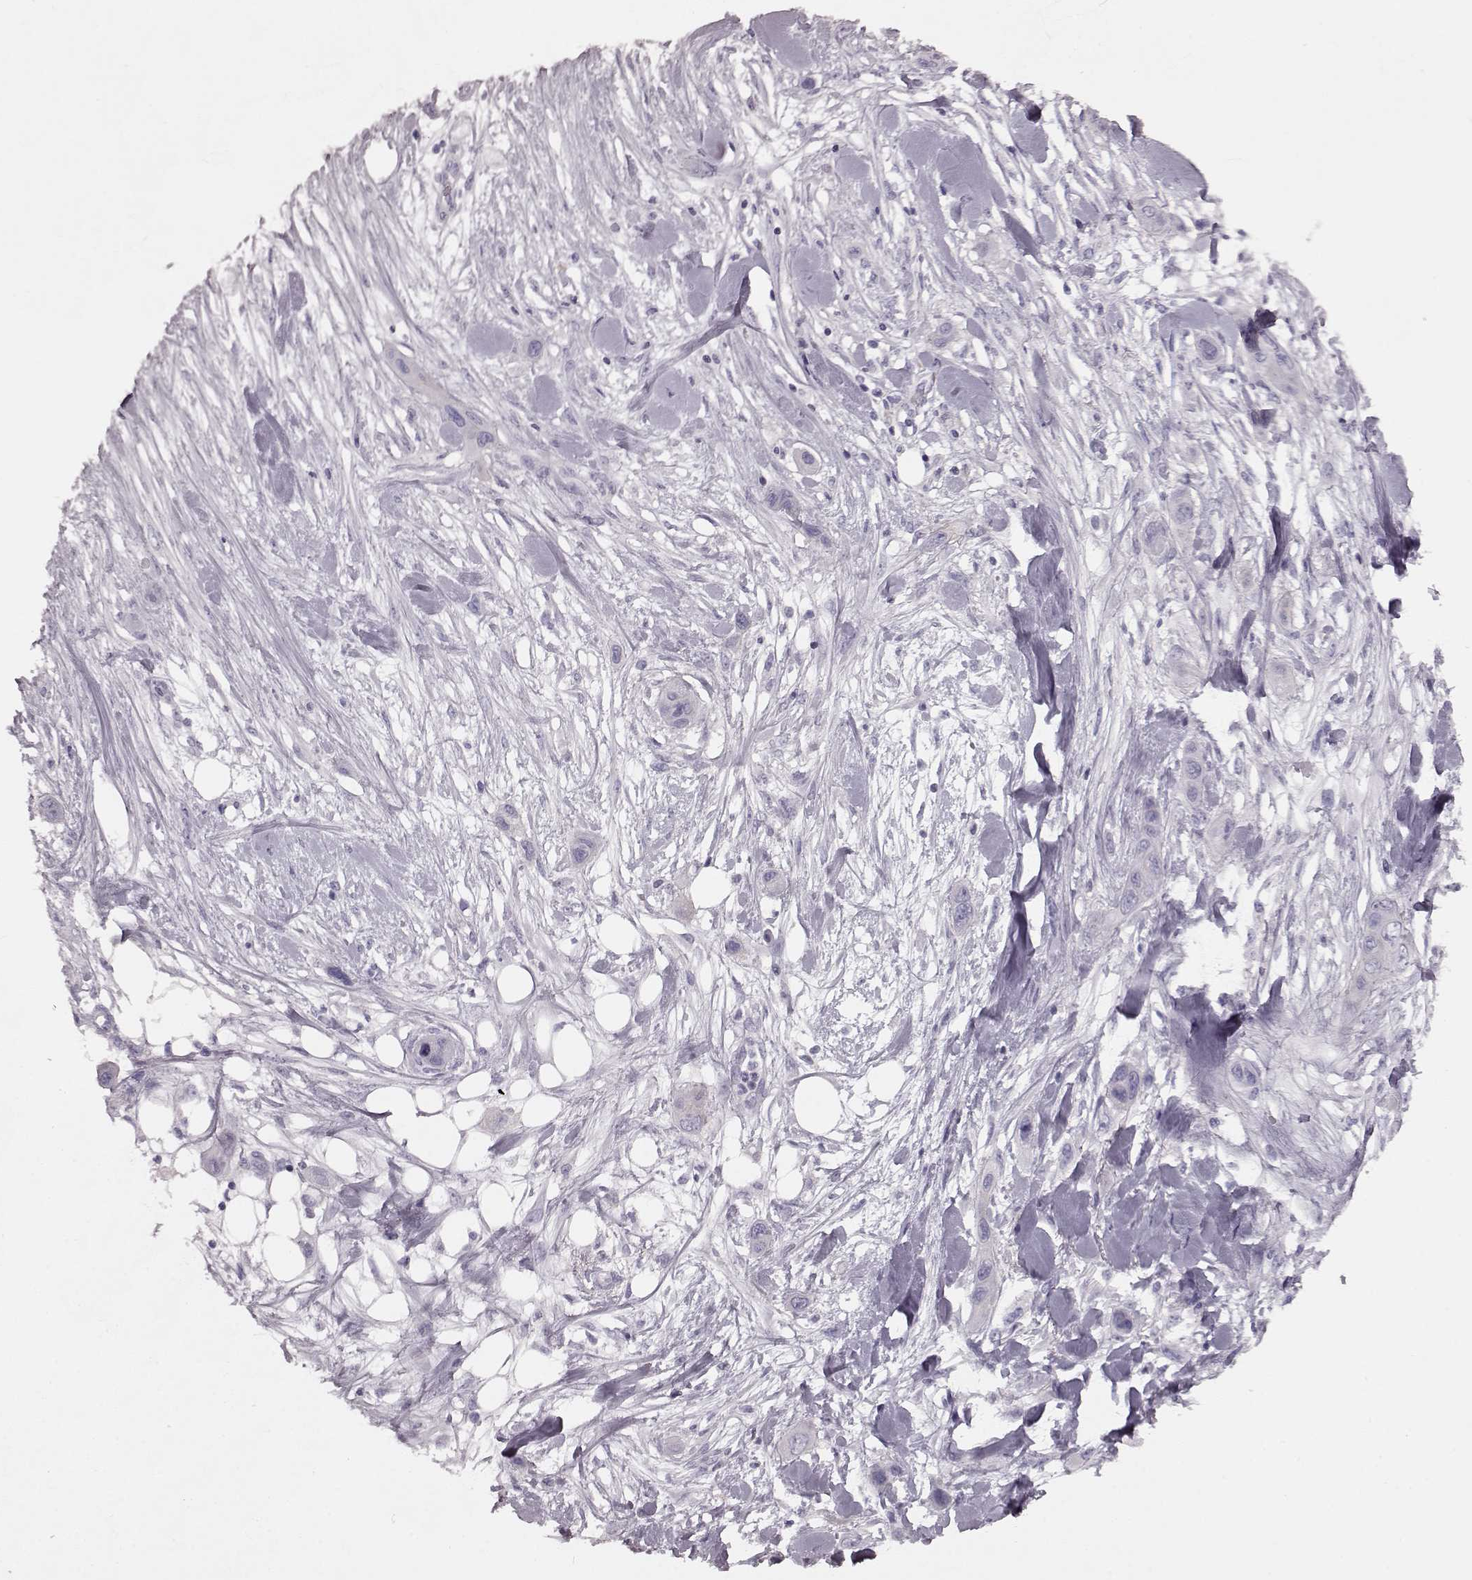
{"staining": {"intensity": "negative", "quantity": "none", "location": "none"}, "tissue": "skin cancer", "cell_type": "Tumor cells", "image_type": "cancer", "snomed": [{"axis": "morphology", "description": "Squamous cell carcinoma, NOS"}, {"axis": "topography", "description": "Skin"}], "caption": "Immunohistochemistry (IHC) micrograph of neoplastic tissue: skin squamous cell carcinoma stained with DAB (3,3'-diaminobenzidine) displays no significant protein staining in tumor cells.", "gene": "CRYBA2", "patient": {"sex": "male", "age": 79}}